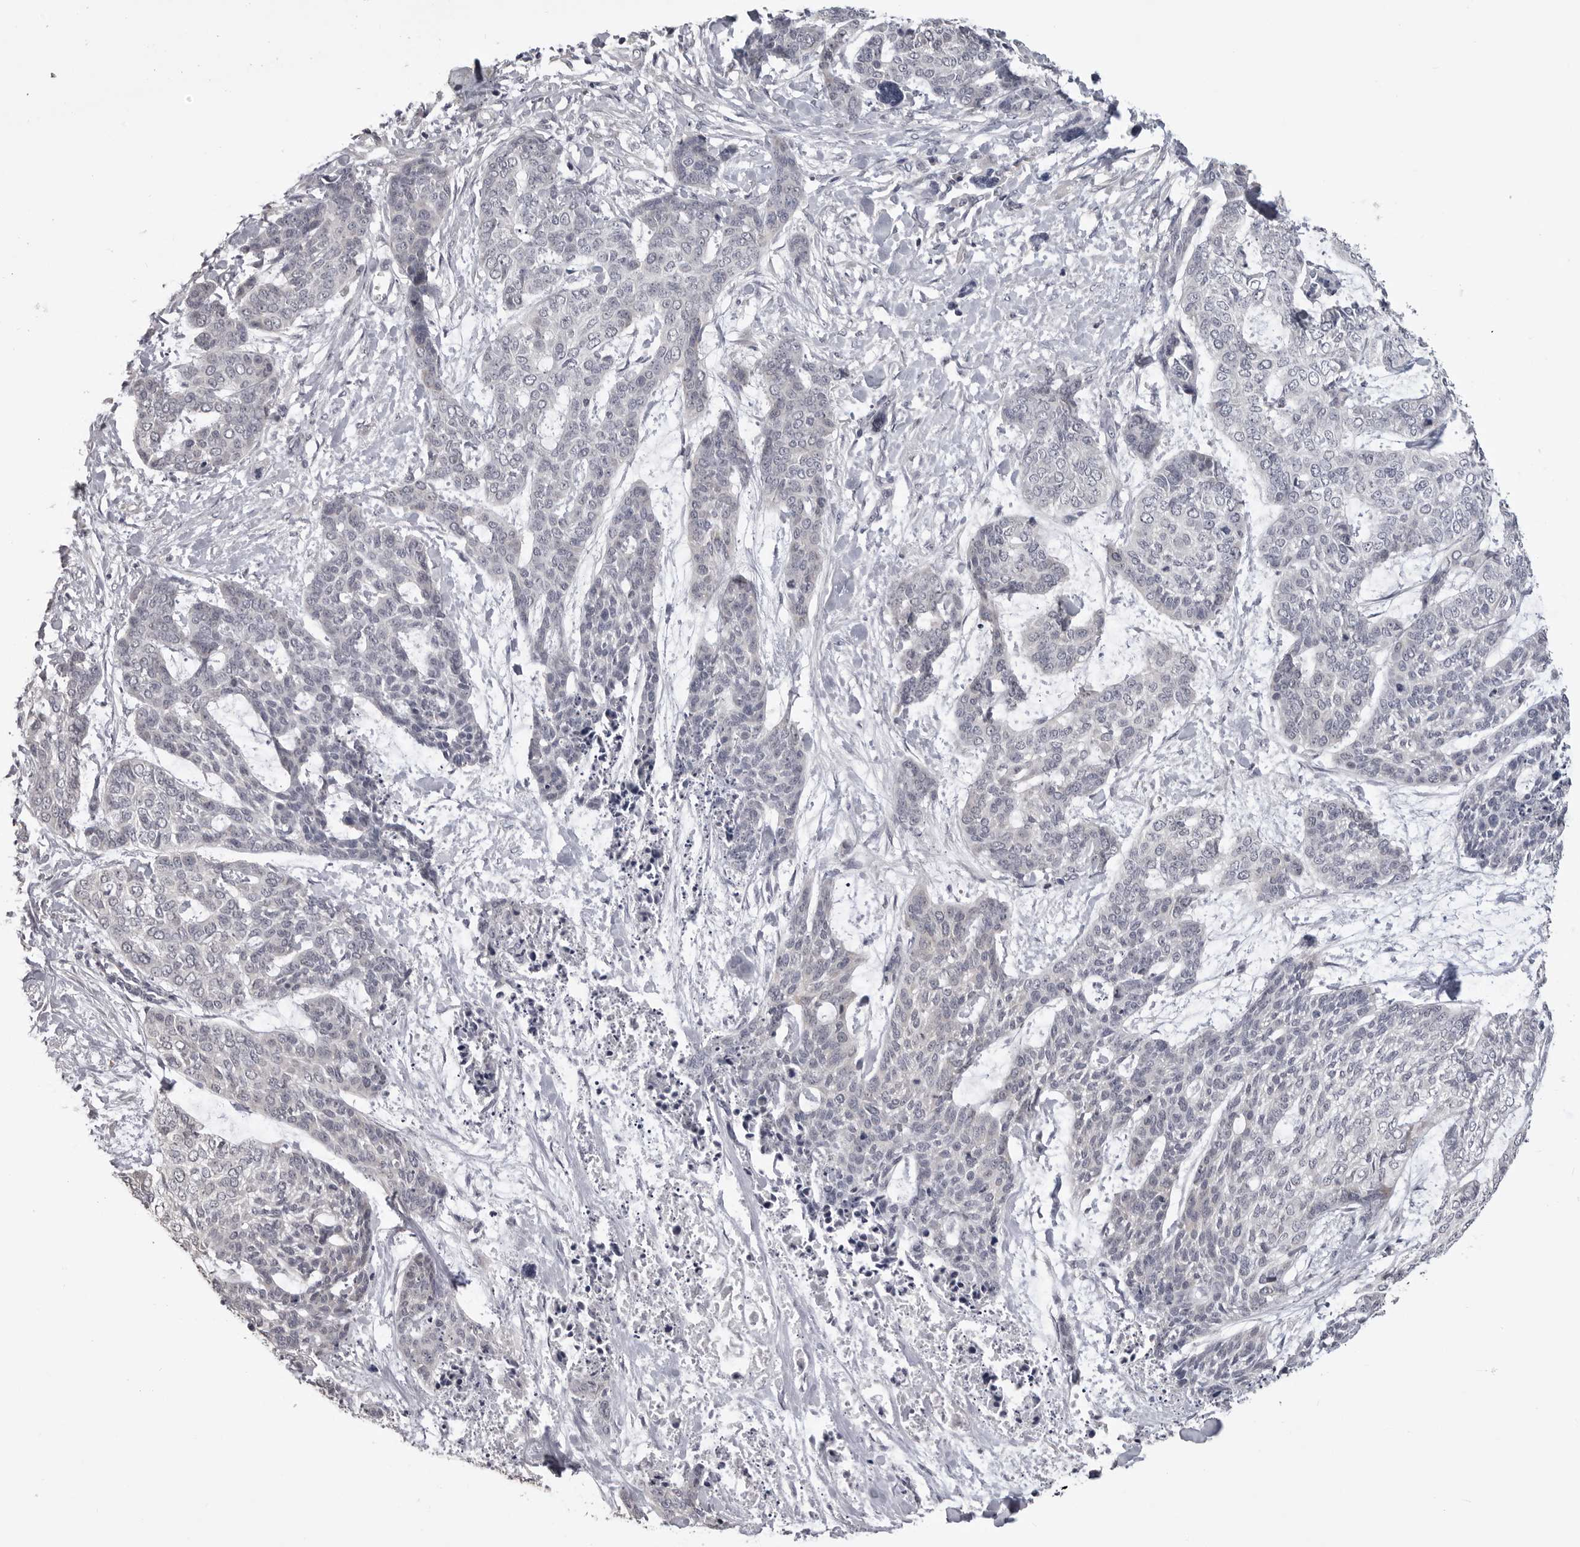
{"staining": {"intensity": "negative", "quantity": "none", "location": "none"}, "tissue": "skin cancer", "cell_type": "Tumor cells", "image_type": "cancer", "snomed": [{"axis": "morphology", "description": "Basal cell carcinoma"}, {"axis": "topography", "description": "Skin"}], "caption": "There is no significant staining in tumor cells of skin cancer (basal cell carcinoma).", "gene": "GPN2", "patient": {"sex": "female", "age": 64}}